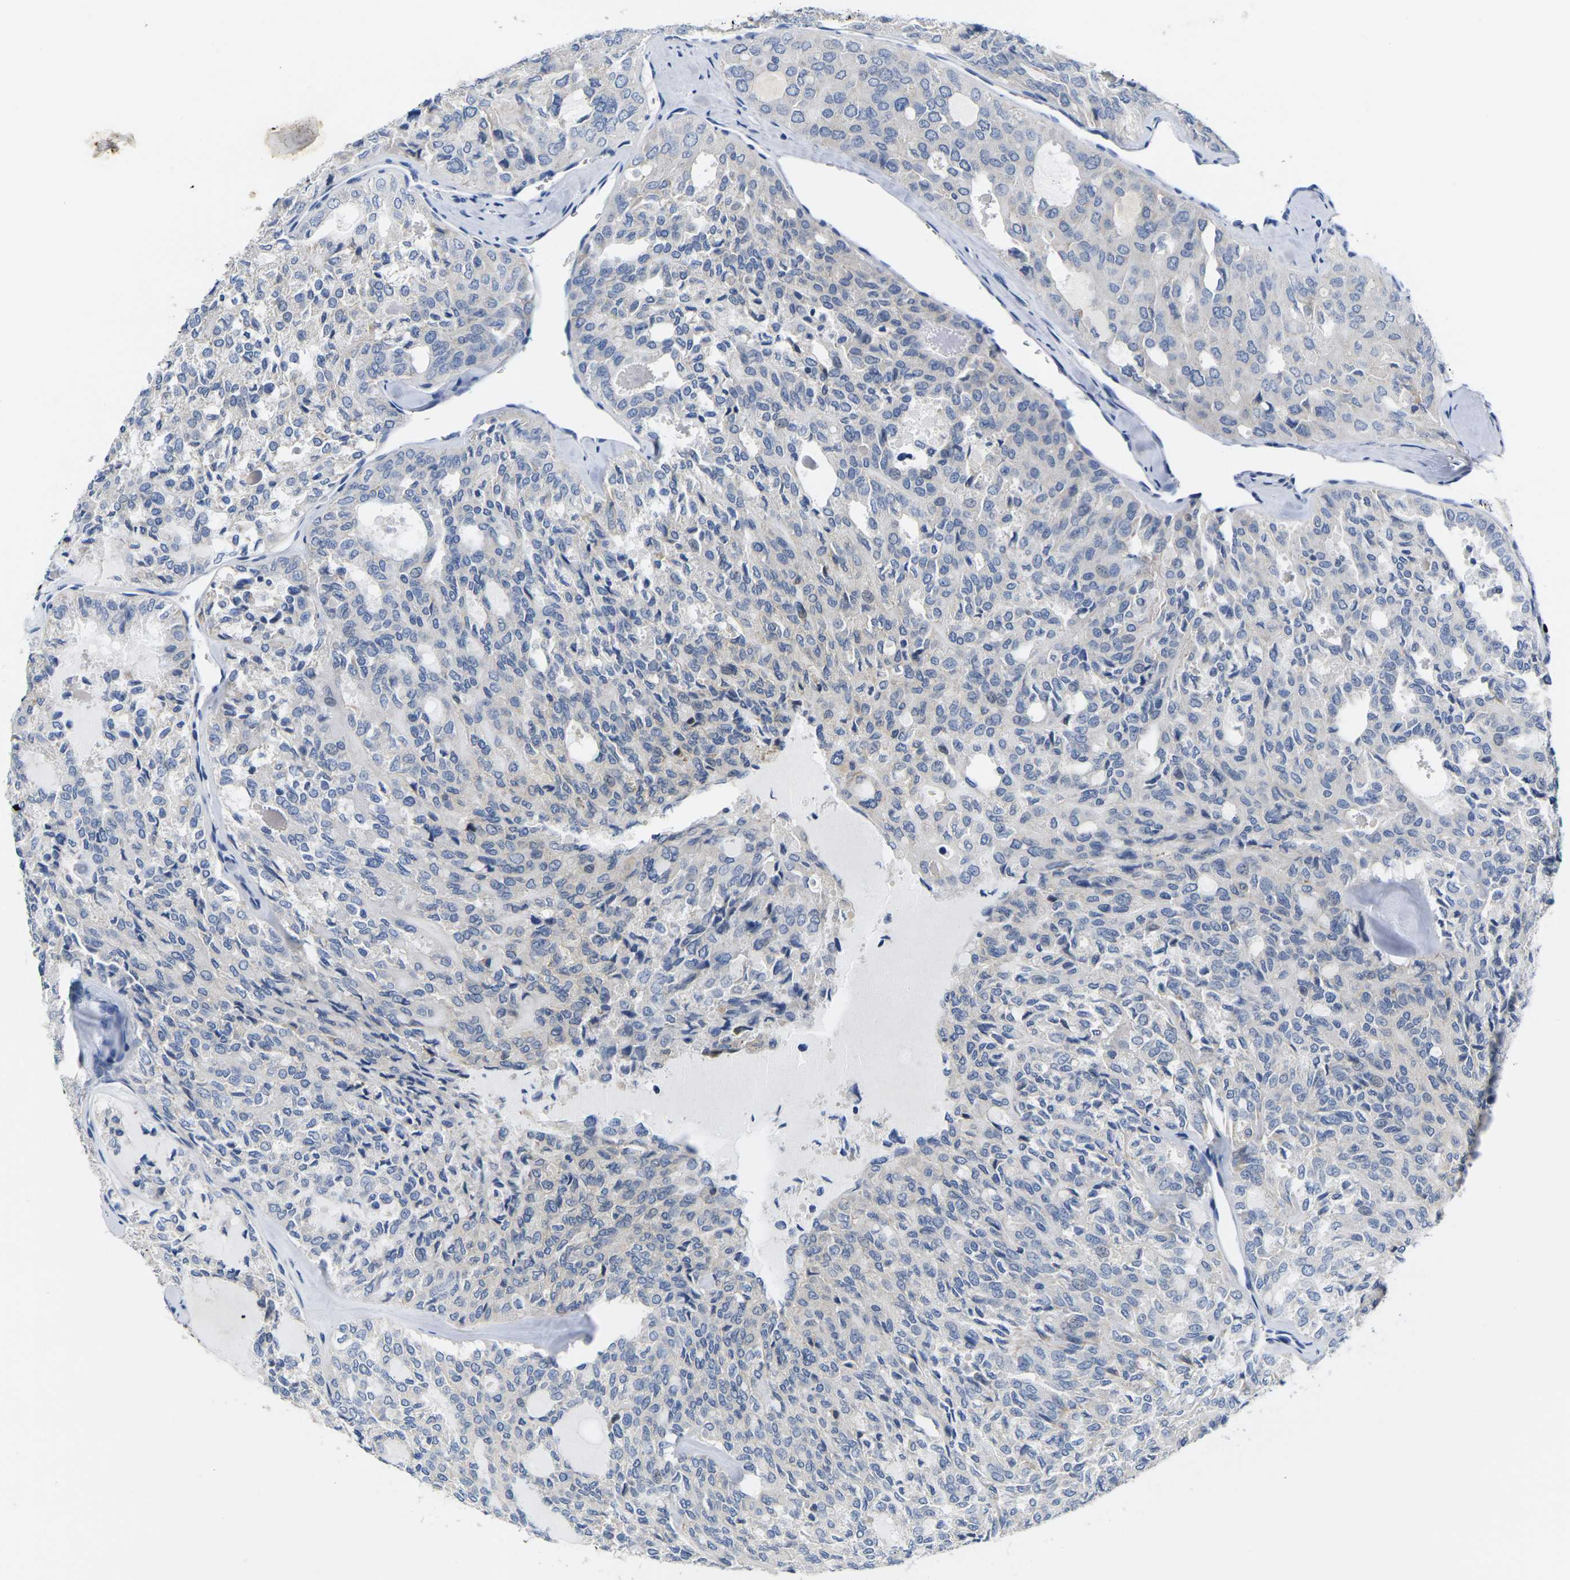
{"staining": {"intensity": "negative", "quantity": "none", "location": "none"}, "tissue": "thyroid cancer", "cell_type": "Tumor cells", "image_type": "cancer", "snomed": [{"axis": "morphology", "description": "Follicular adenoma carcinoma, NOS"}, {"axis": "topography", "description": "Thyroid gland"}], "caption": "This is an immunohistochemistry (IHC) photomicrograph of human thyroid follicular adenoma carcinoma. There is no expression in tumor cells.", "gene": "NOCT", "patient": {"sex": "male", "age": 75}}